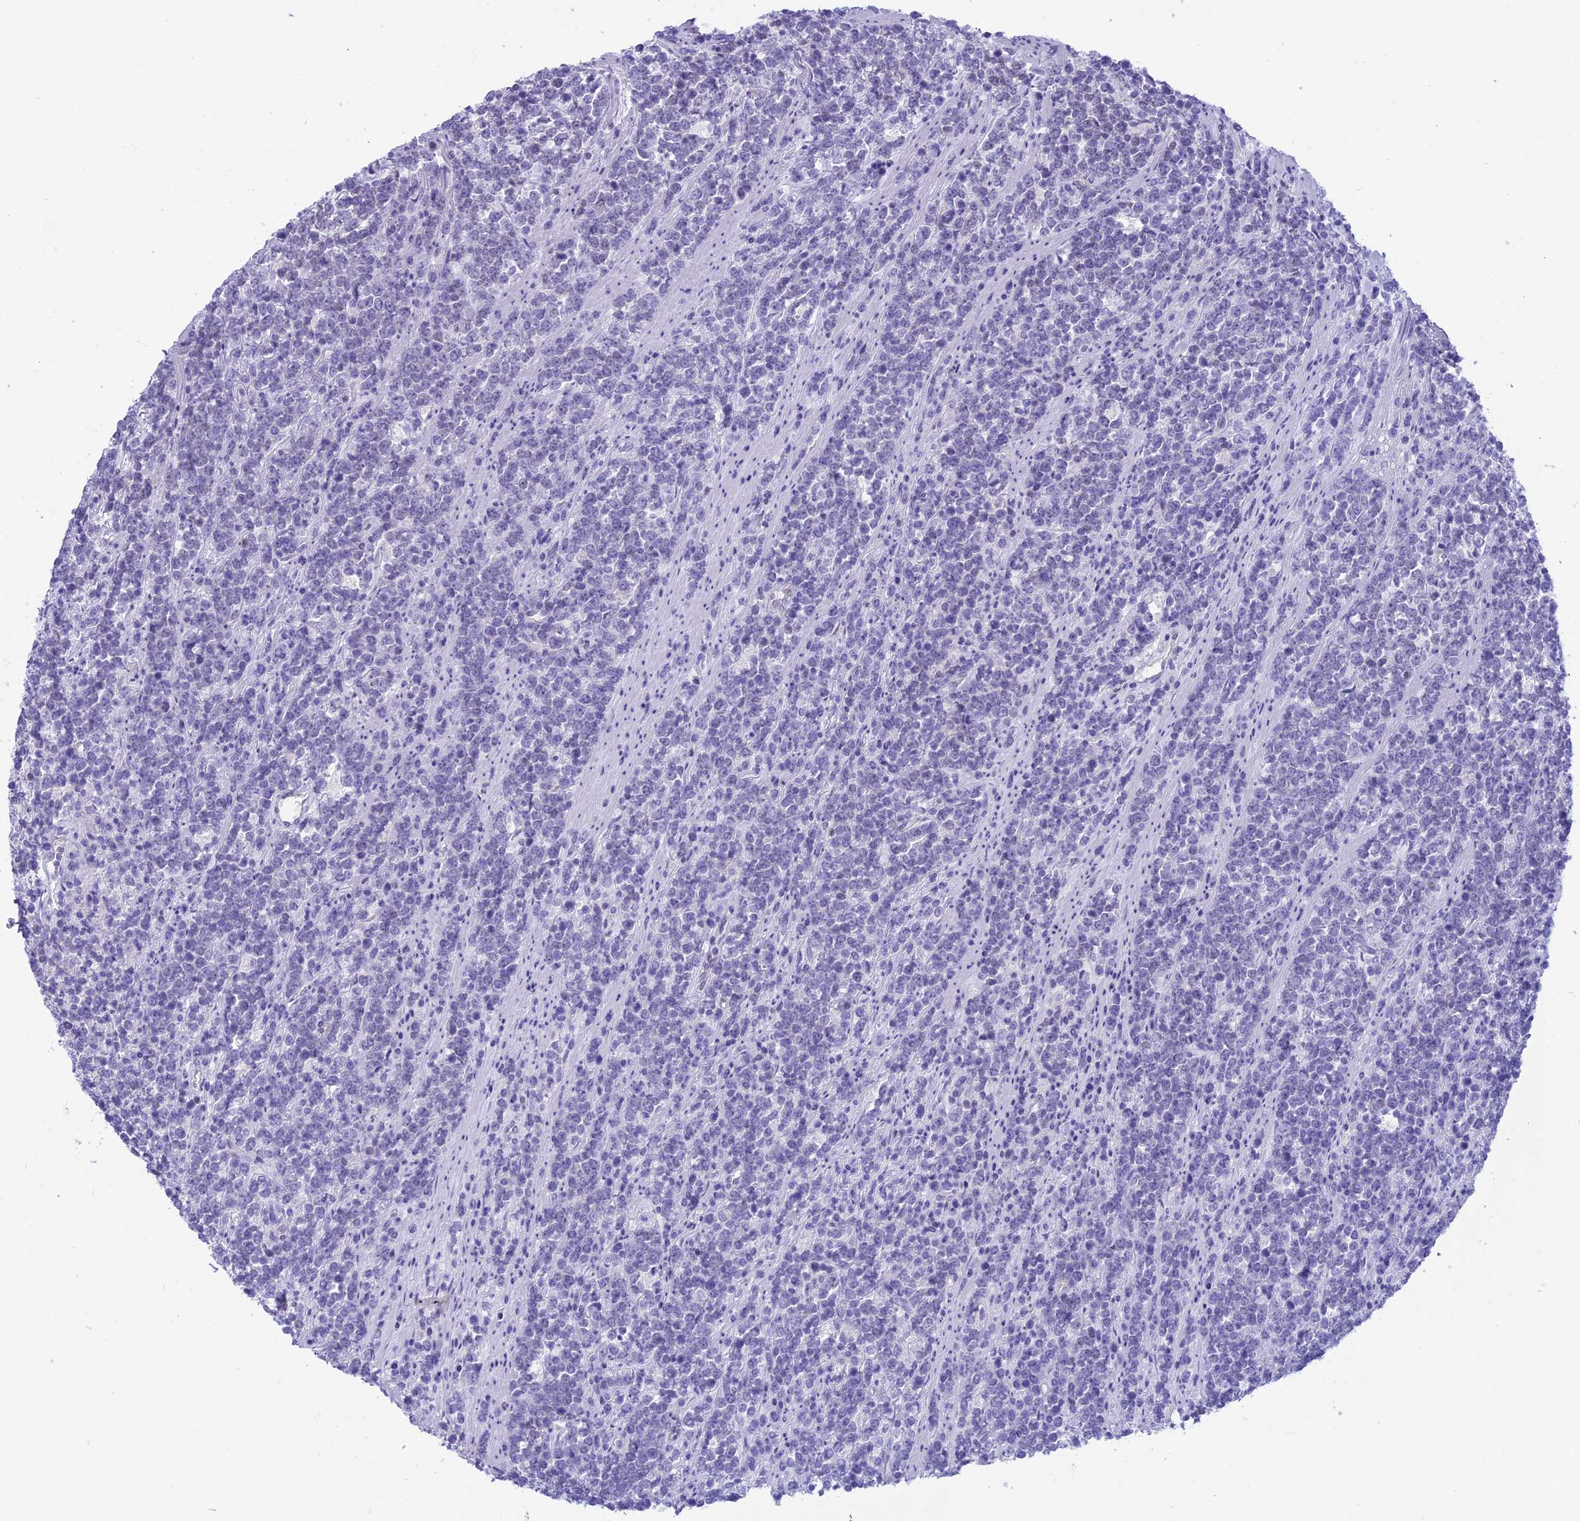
{"staining": {"intensity": "negative", "quantity": "none", "location": "none"}, "tissue": "lymphoma", "cell_type": "Tumor cells", "image_type": "cancer", "snomed": [{"axis": "morphology", "description": "Malignant lymphoma, non-Hodgkin's type, High grade"}, {"axis": "topography", "description": "Small intestine"}], "caption": "An image of lymphoma stained for a protein exhibits no brown staining in tumor cells.", "gene": "SPIRE2", "patient": {"sex": "male", "age": 8}}